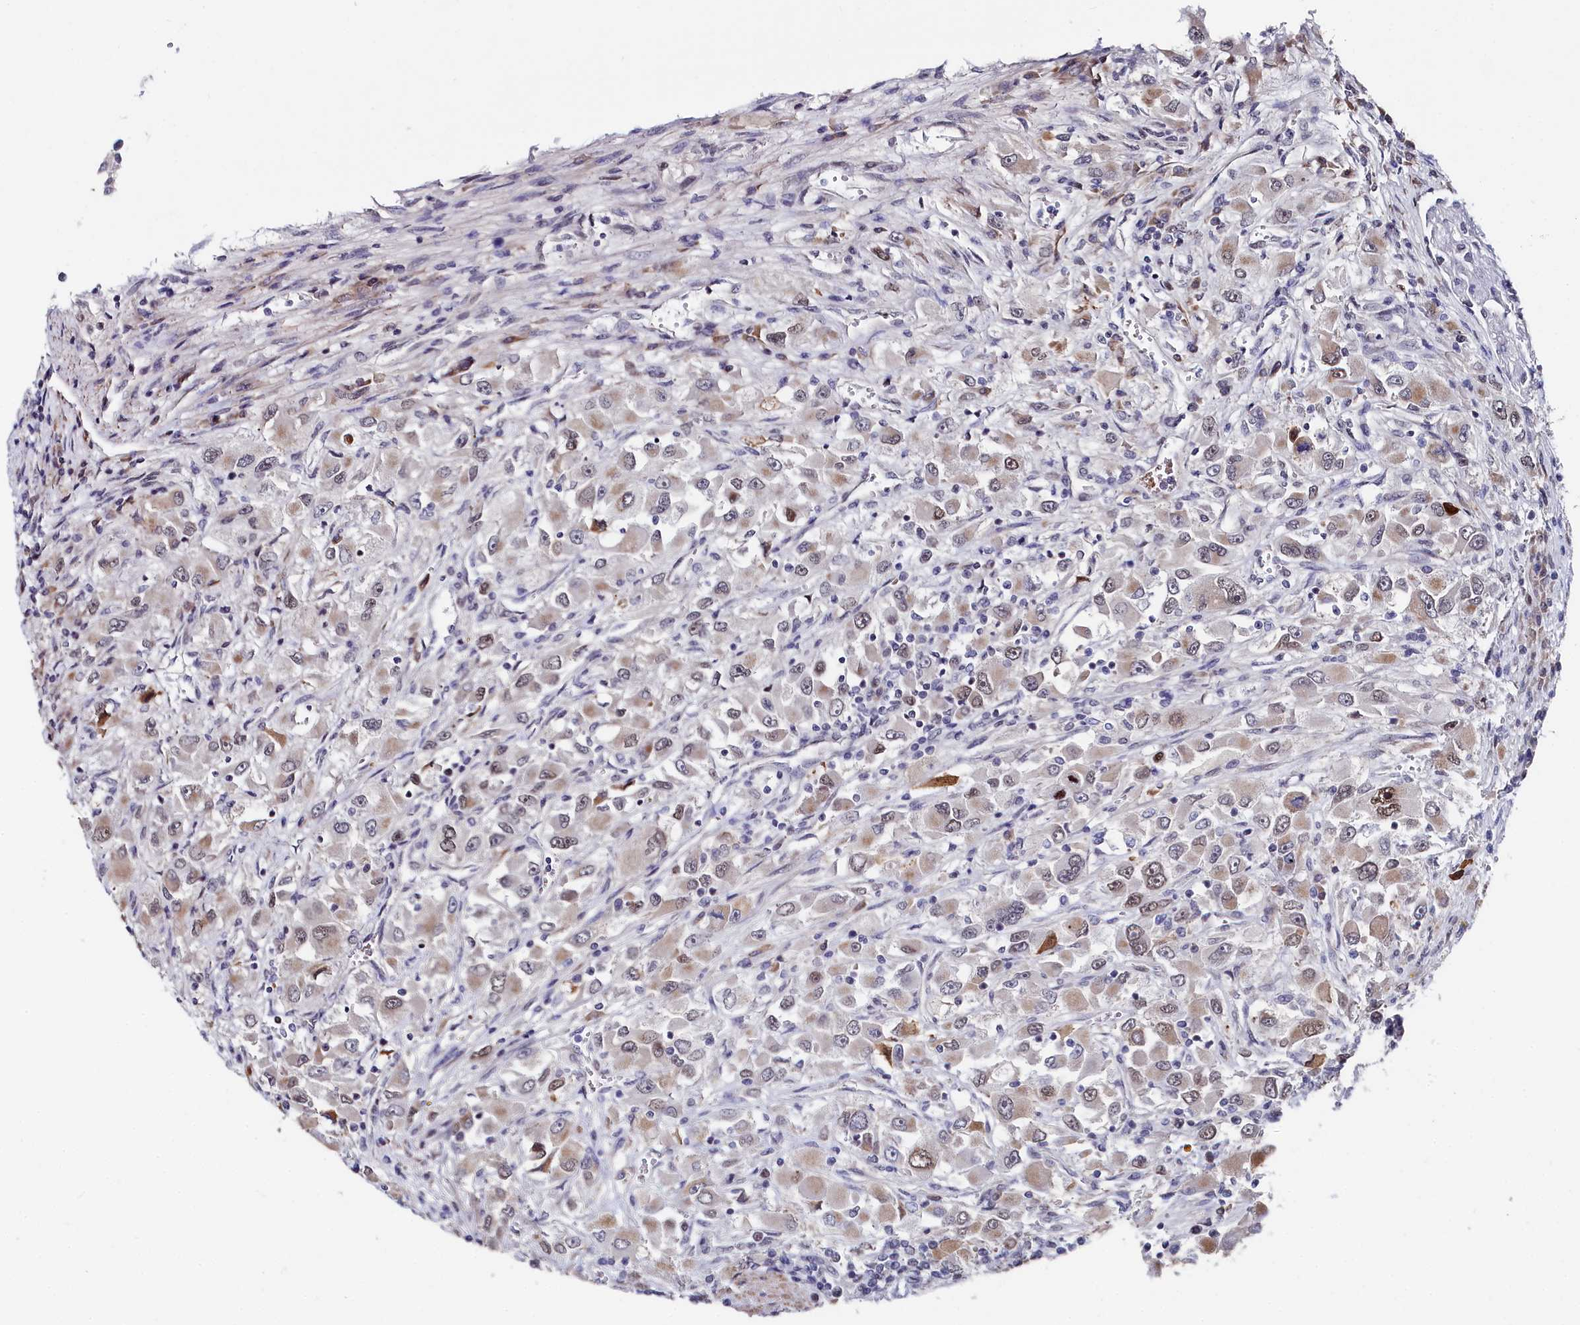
{"staining": {"intensity": "moderate", "quantity": "<25%", "location": "cytoplasmic/membranous"}, "tissue": "renal cancer", "cell_type": "Tumor cells", "image_type": "cancer", "snomed": [{"axis": "morphology", "description": "Adenocarcinoma, NOS"}, {"axis": "topography", "description": "Kidney"}], "caption": "Tumor cells exhibit low levels of moderate cytoplasmic/membranous positivity in about <25% of cells in renal adenocarcinoma. (Brightfield microscopy of DAB IHC at high magnification).", "gene": "TIGD4", "patient": {"sex": "female", "age": 52}}